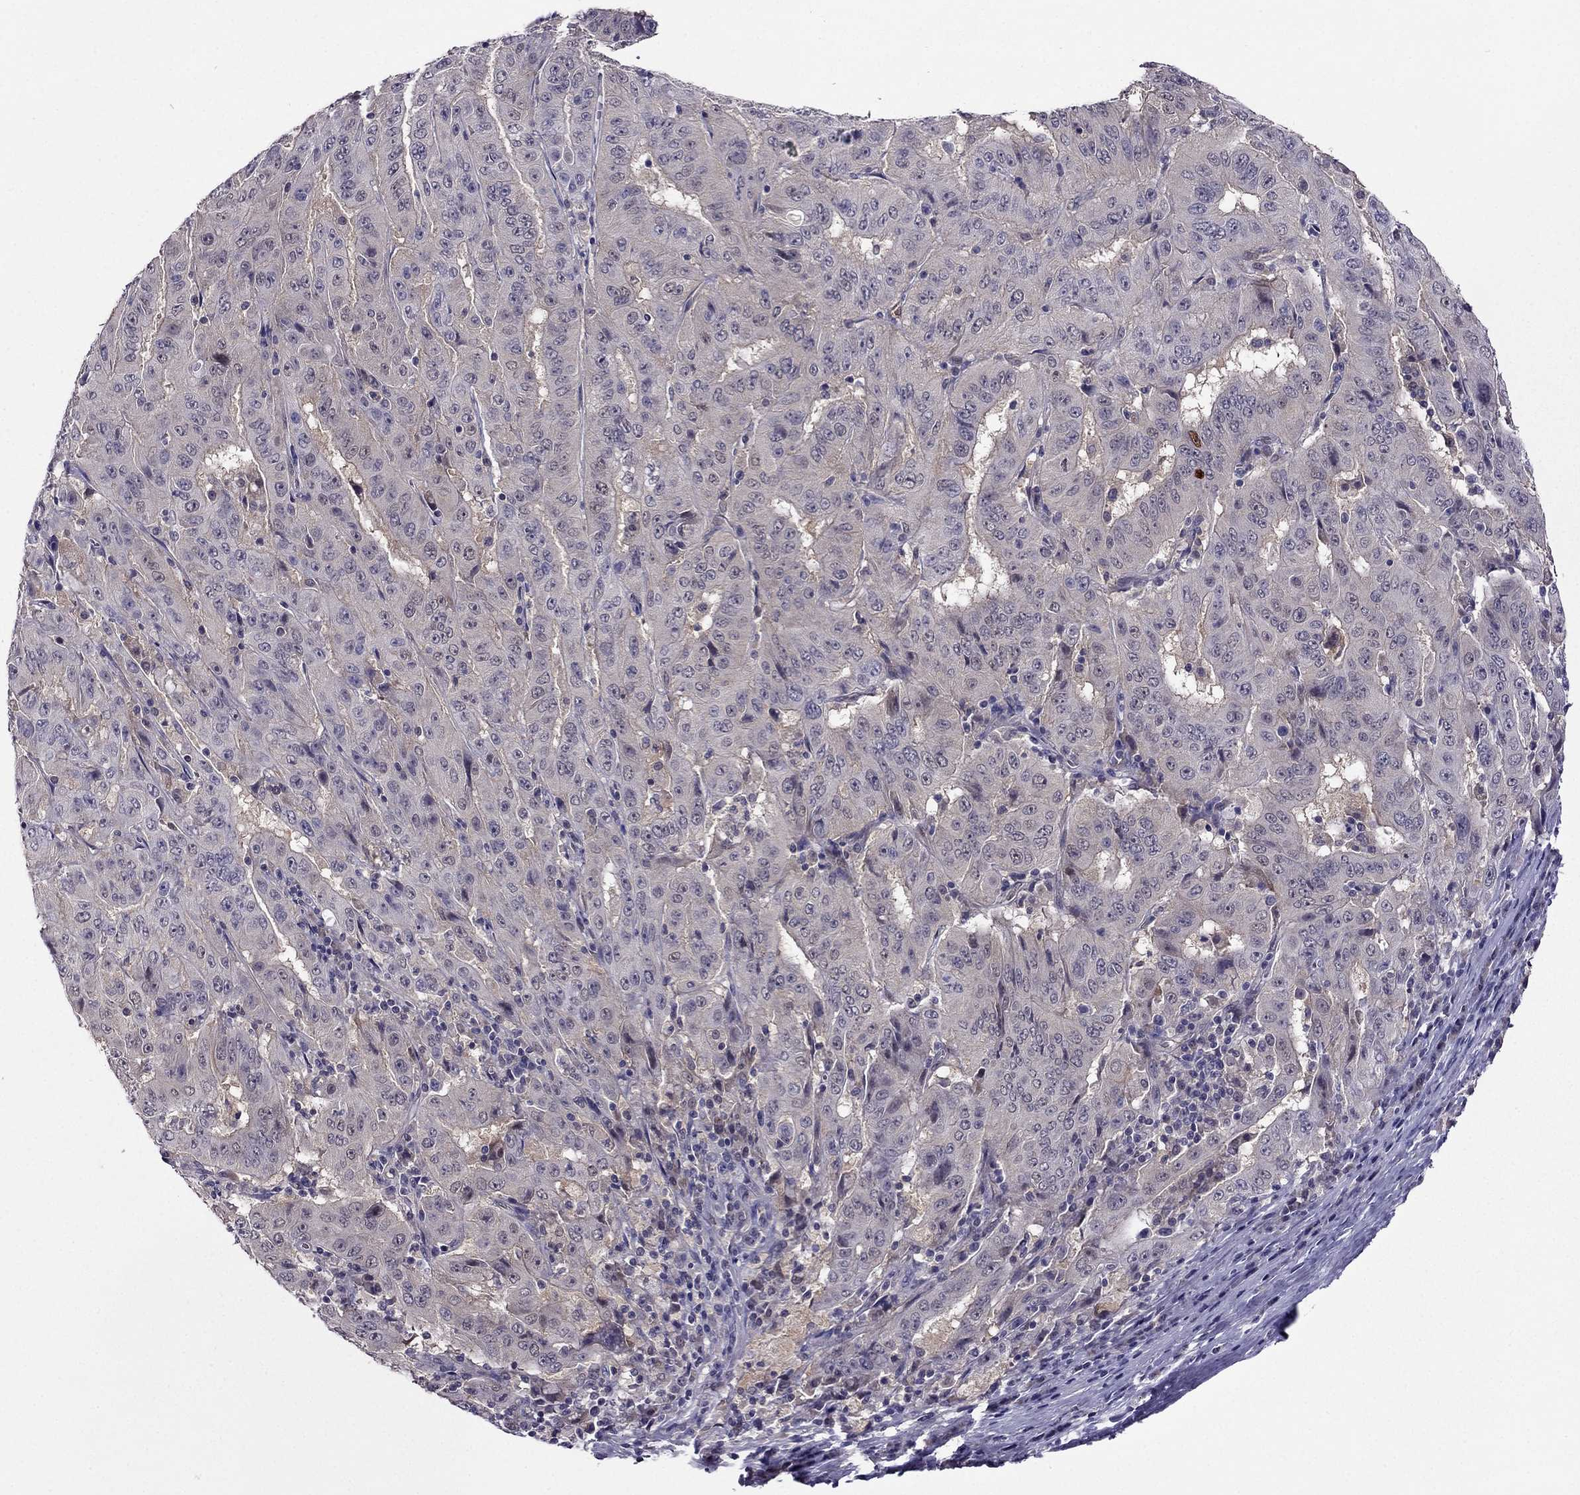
{"staining": {"intensity": "negative", "quantity": "none", "location": "none"}, "tissue": "pancreatic cancer", "cell_type": "Tumor cells", "image_type": "cancer", "snomed": [{"axis": "morphology", "description": "Adenocarcinoma, NOS"}, {"axis": "topography", "description": "Pancreas"}], "caption": "DAB immunohistochemical staining of adenocarcinoma (pancreatic) reveals no significant staining in tumor cells.", "gene": "CDK5", "patient": {"sex": "male", "age": 63}}